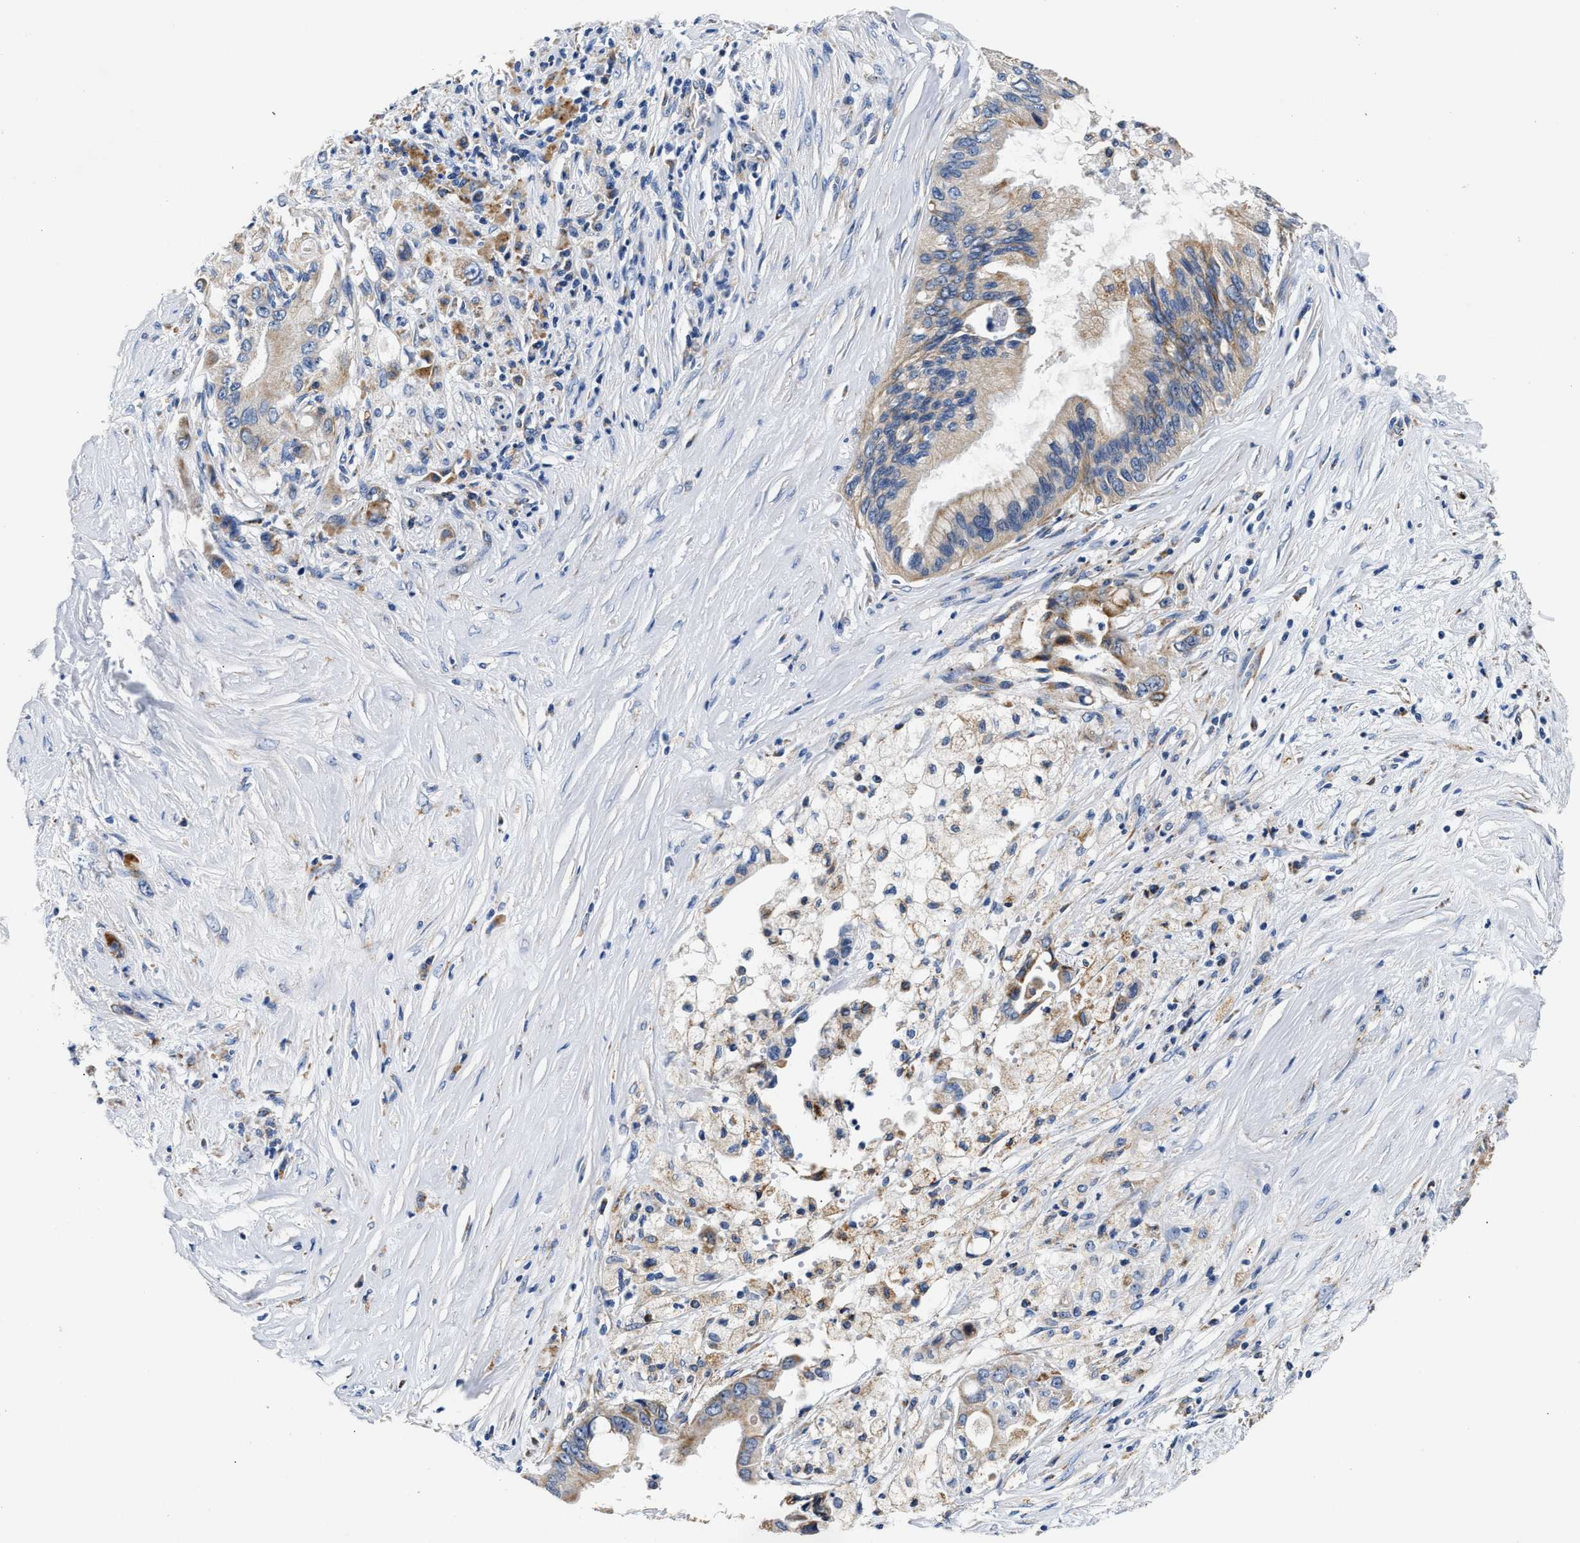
{"staining": {"intensity": "weak", "quantity": ">75%", "location": "cytoplasmic/membranous"}, "tissue": "pancreatic cancer", "cell_type": "Tumor cells", "image_type": "cancer", "snomed": [{"axis": "morphology", "description": "Adenocarcinoma, NOS"}, {"axis": "topography", "description": "Pancreas"}], "caption": "Weak cytoplasmic/membranous protein expression is appreciated in approximately >75% of tumor cells in adenocarcinoma (pancreatic). (Brightfield microscopy of DAB IHC at high magnification).", "gene": "ACADVL", "patient": {"sex": "female", "age": 73}}